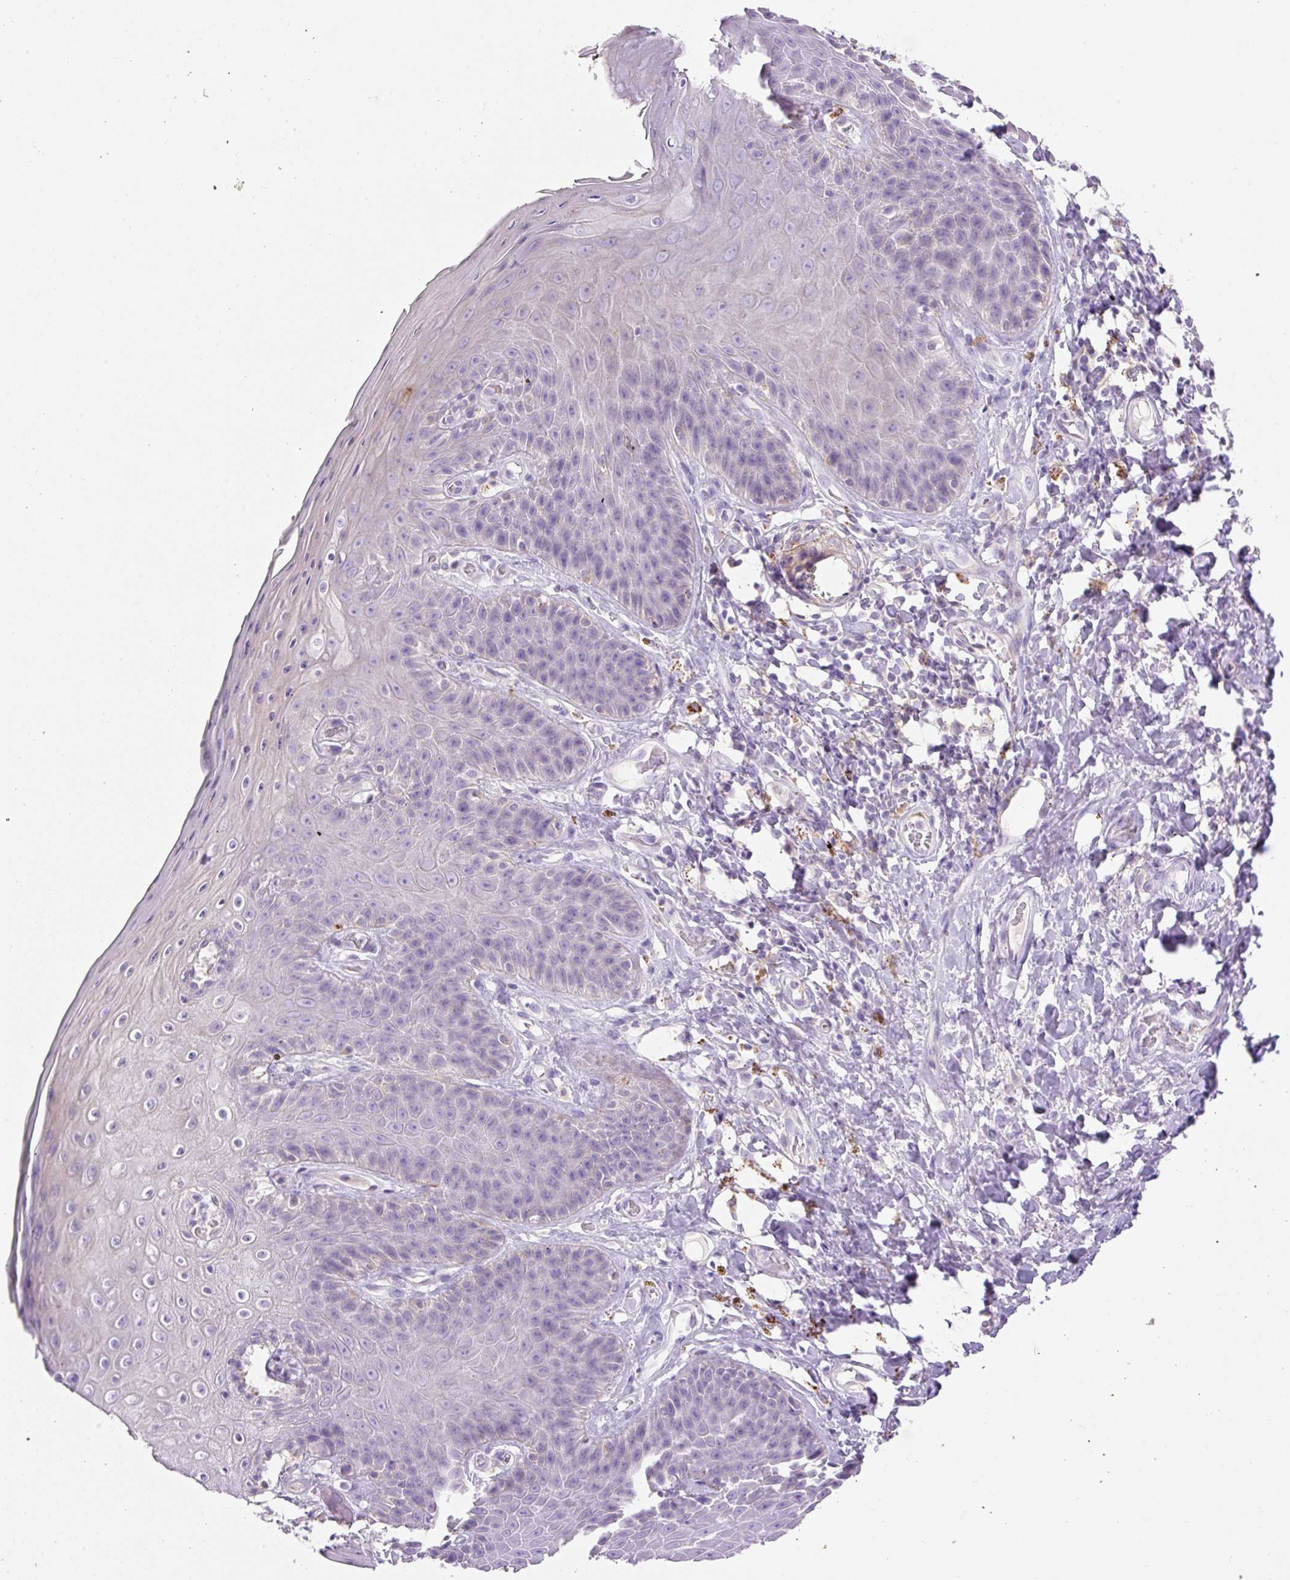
{"staining": {"intensity": "negative", "quantity": "none", "location": "none"}, "tissue": "skin", "cell_type": "Epidermal cells", "image_type": "normal", "snomed": [{"axis": "morphology", "description": "Normal tissue, NOS"}, {"axis": "topography", "description": "Anal"}, {"axis": "topography", "description": "Peripheral nerve tissue"}], "caption": "Histopathology image shows no significant protein positivity in epidermal cells of unremarkable skin. (IHC, brightfield microscopy, high magnification).", "gene": "TDRD15", "patient": {"sex": "male", "age": 53}}